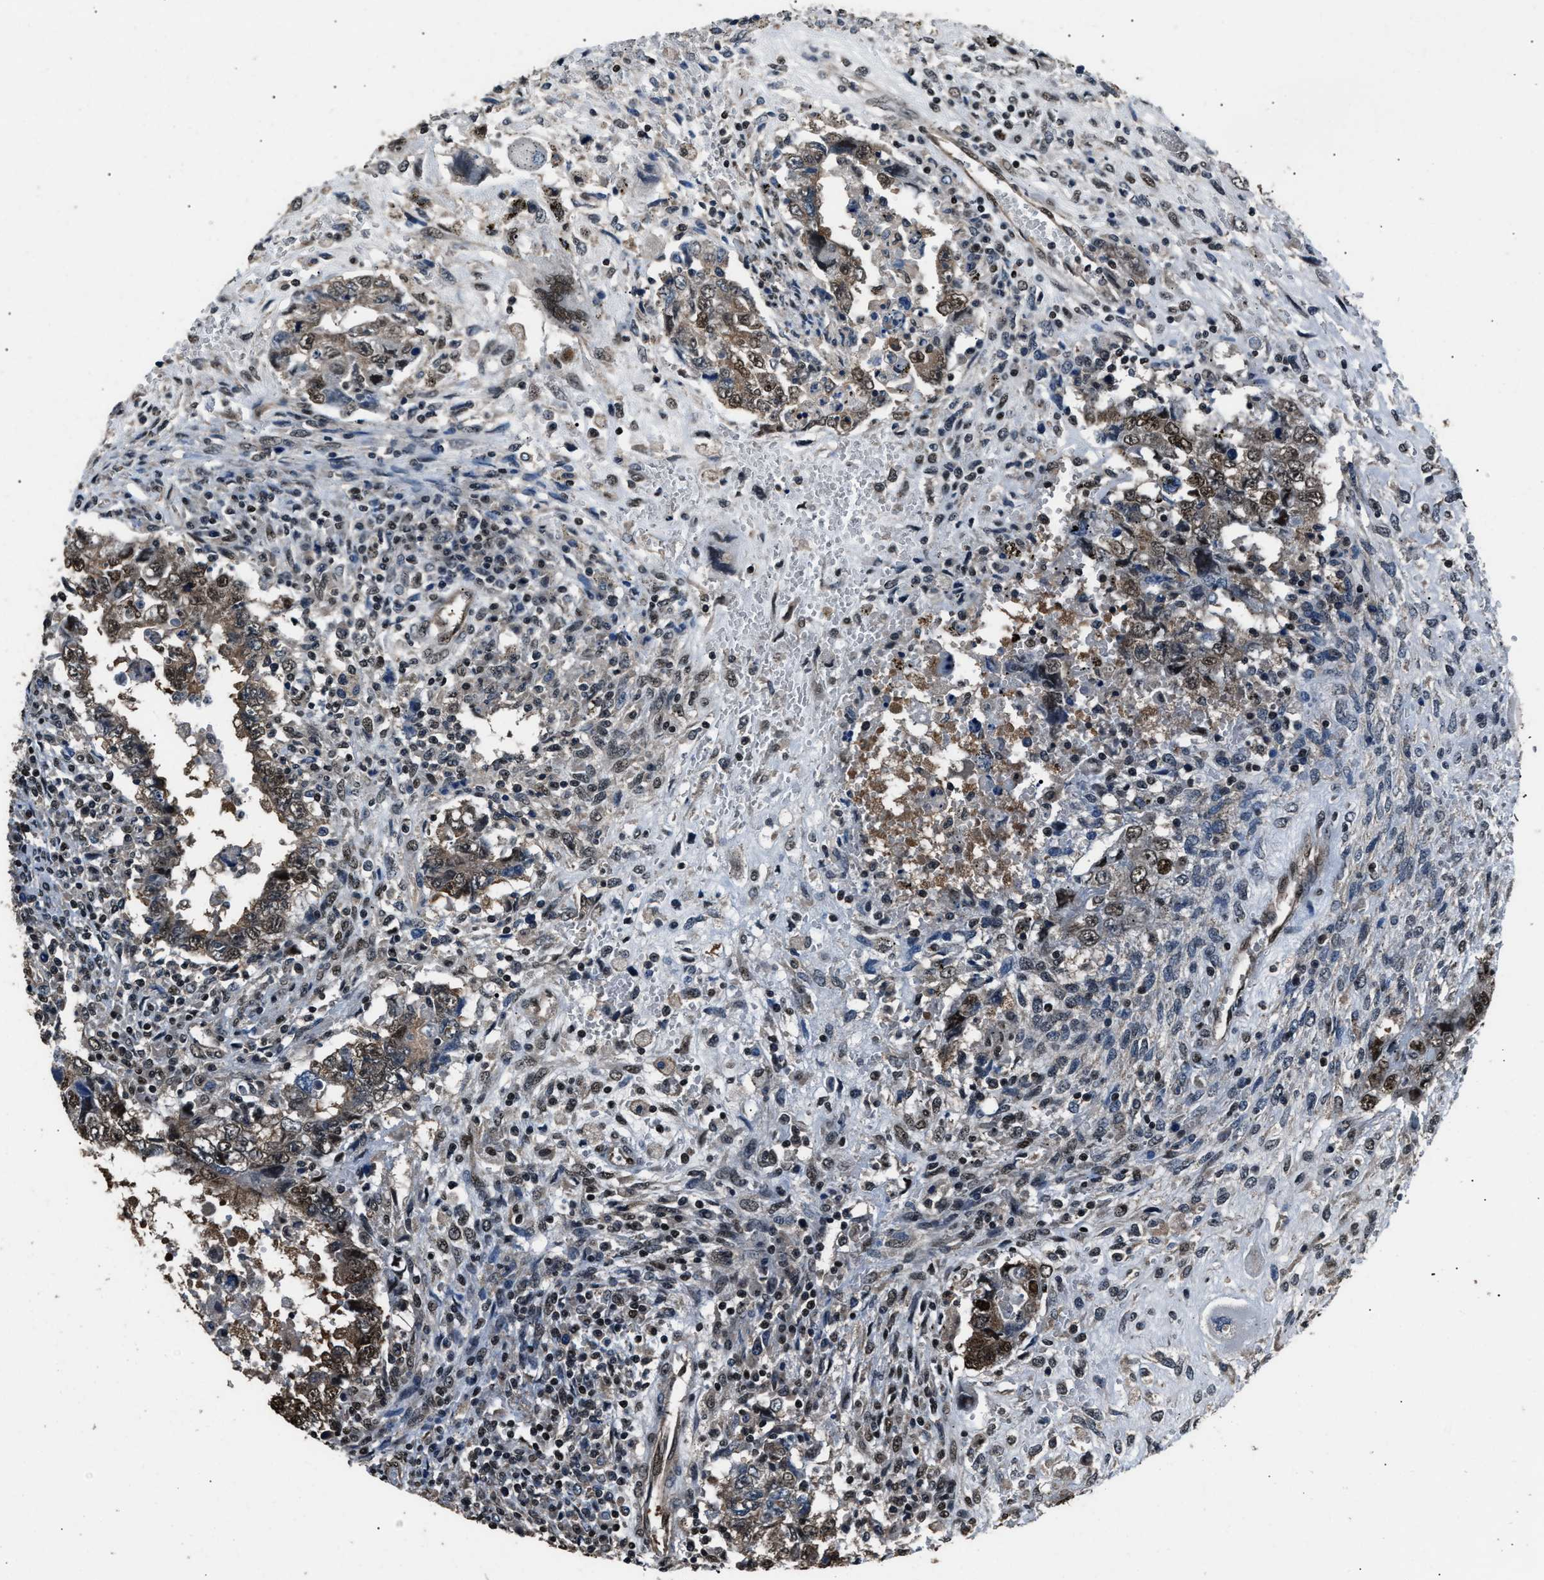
{"staining": {"intensity": "moderate", "quantity": ">75%", "location": "cytoplasmic/membranous,nuclear"}, "tissue": "testis cancer", "cell_type": "Tumor cells", "image_type": "cancer", "snomed": [{"axis": "morphology", "description": "Carcinoma, Embryonal, NOS"}, {"axis": "topography", "description": "Testis"}], "caption": "Human testis cancer stained for a protein (brown) displays moderate cytoplasmic/membranous and nuclear positive positivity in approximately >75% of tumor cells.", "gene": "DFFA", "patient": {"sex": "male", "age": 26}}